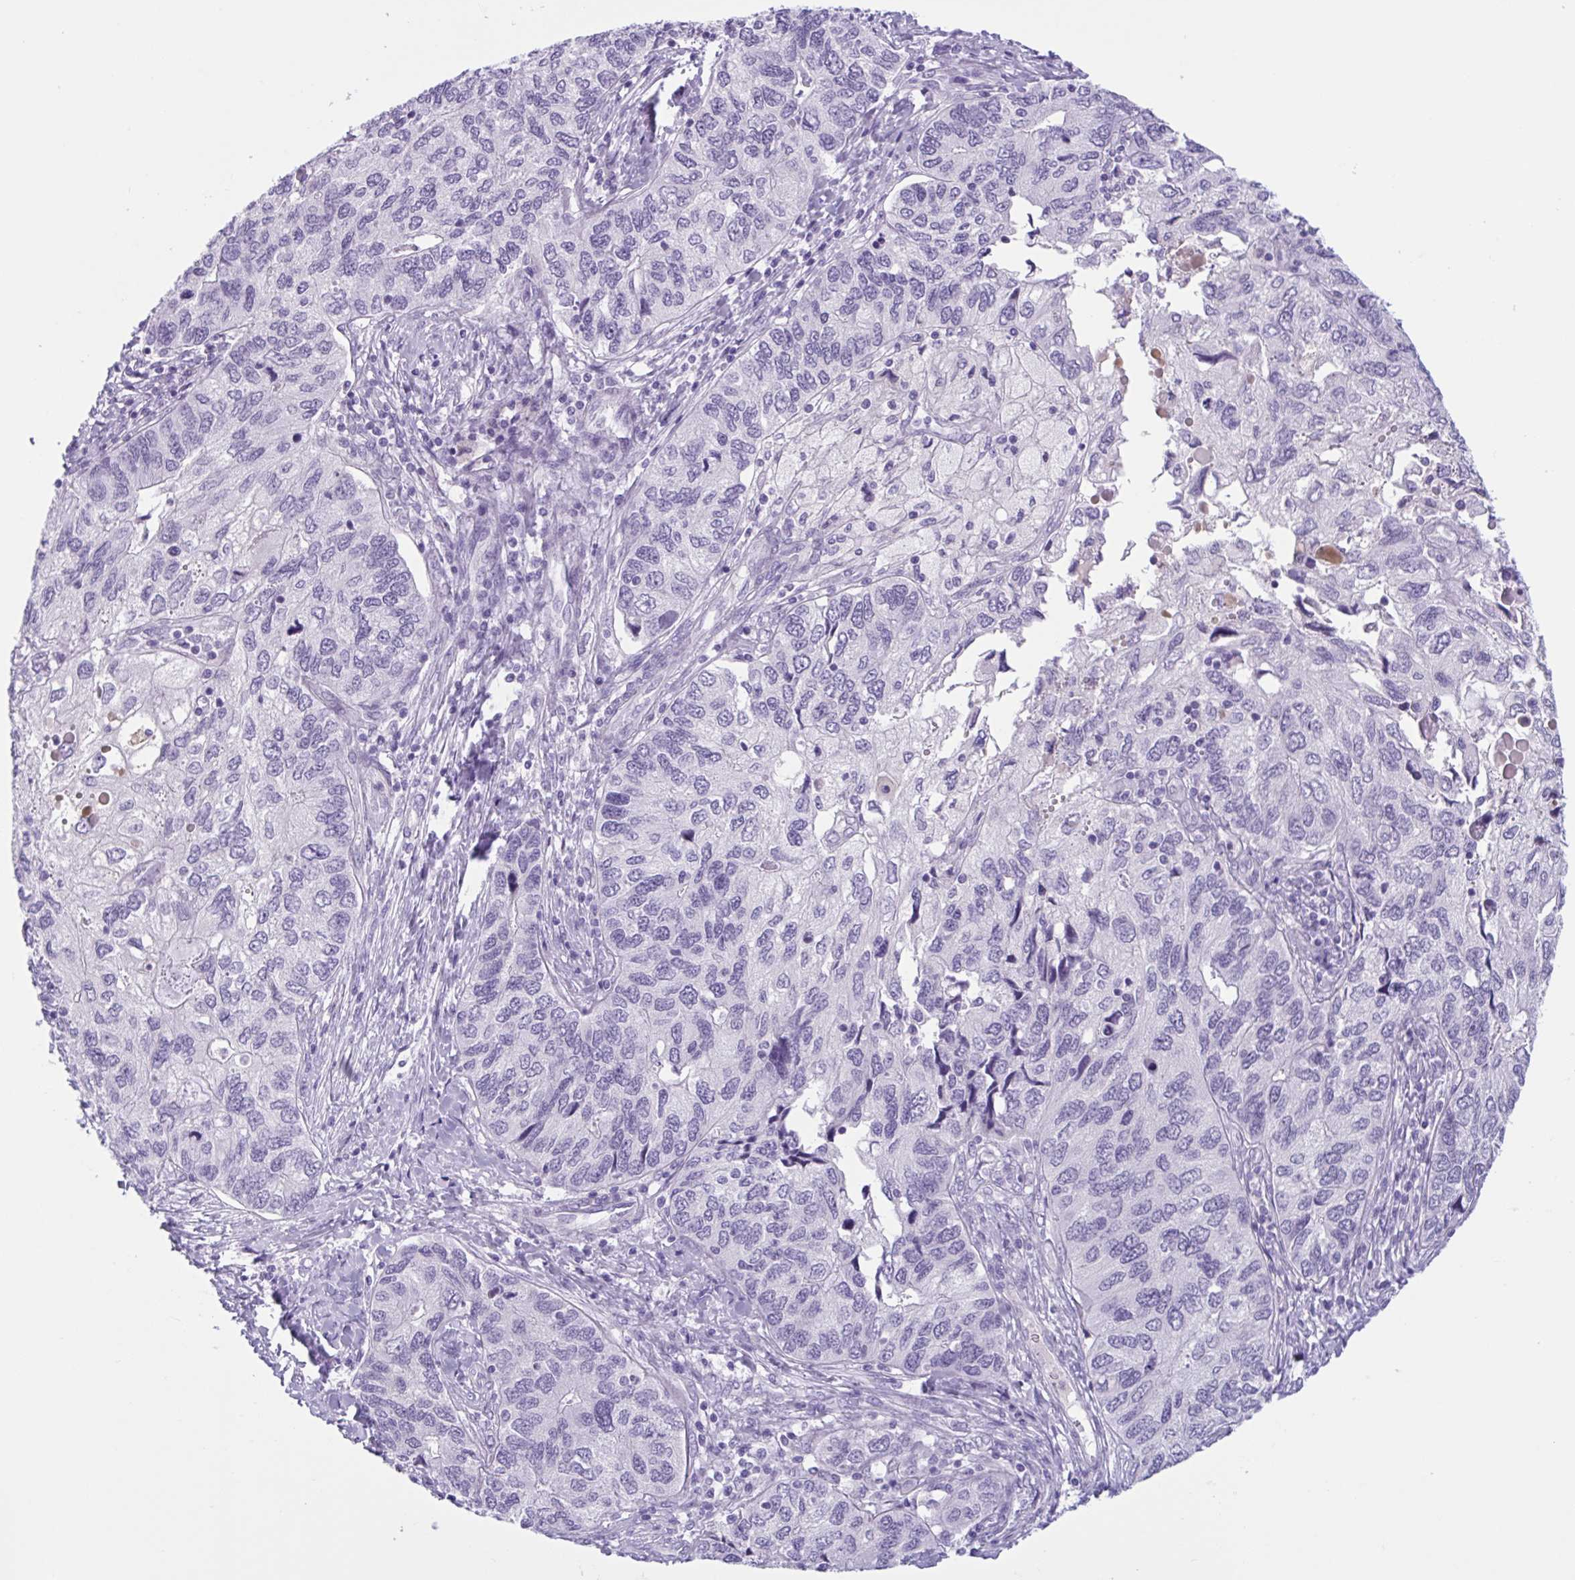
{"staining": {"intensity": "negative", "quantity": "none", "location": "none"}, "tissue": "endometrial cancer", "cell_type": "Tumor cells", "image_type": "cancer", "snomed": [{"axis": "morphology", "description": "Carcinoma, NOS"}, {"axis": "topography", "description": "Uterus"}], "caption": "An IHC histopathology image of endometrial cancer is shown. There is no staining in tumor cells of endometrial cancer.", "gene": "WNT9B", "patient": {"sex": "female", "age": 76}}